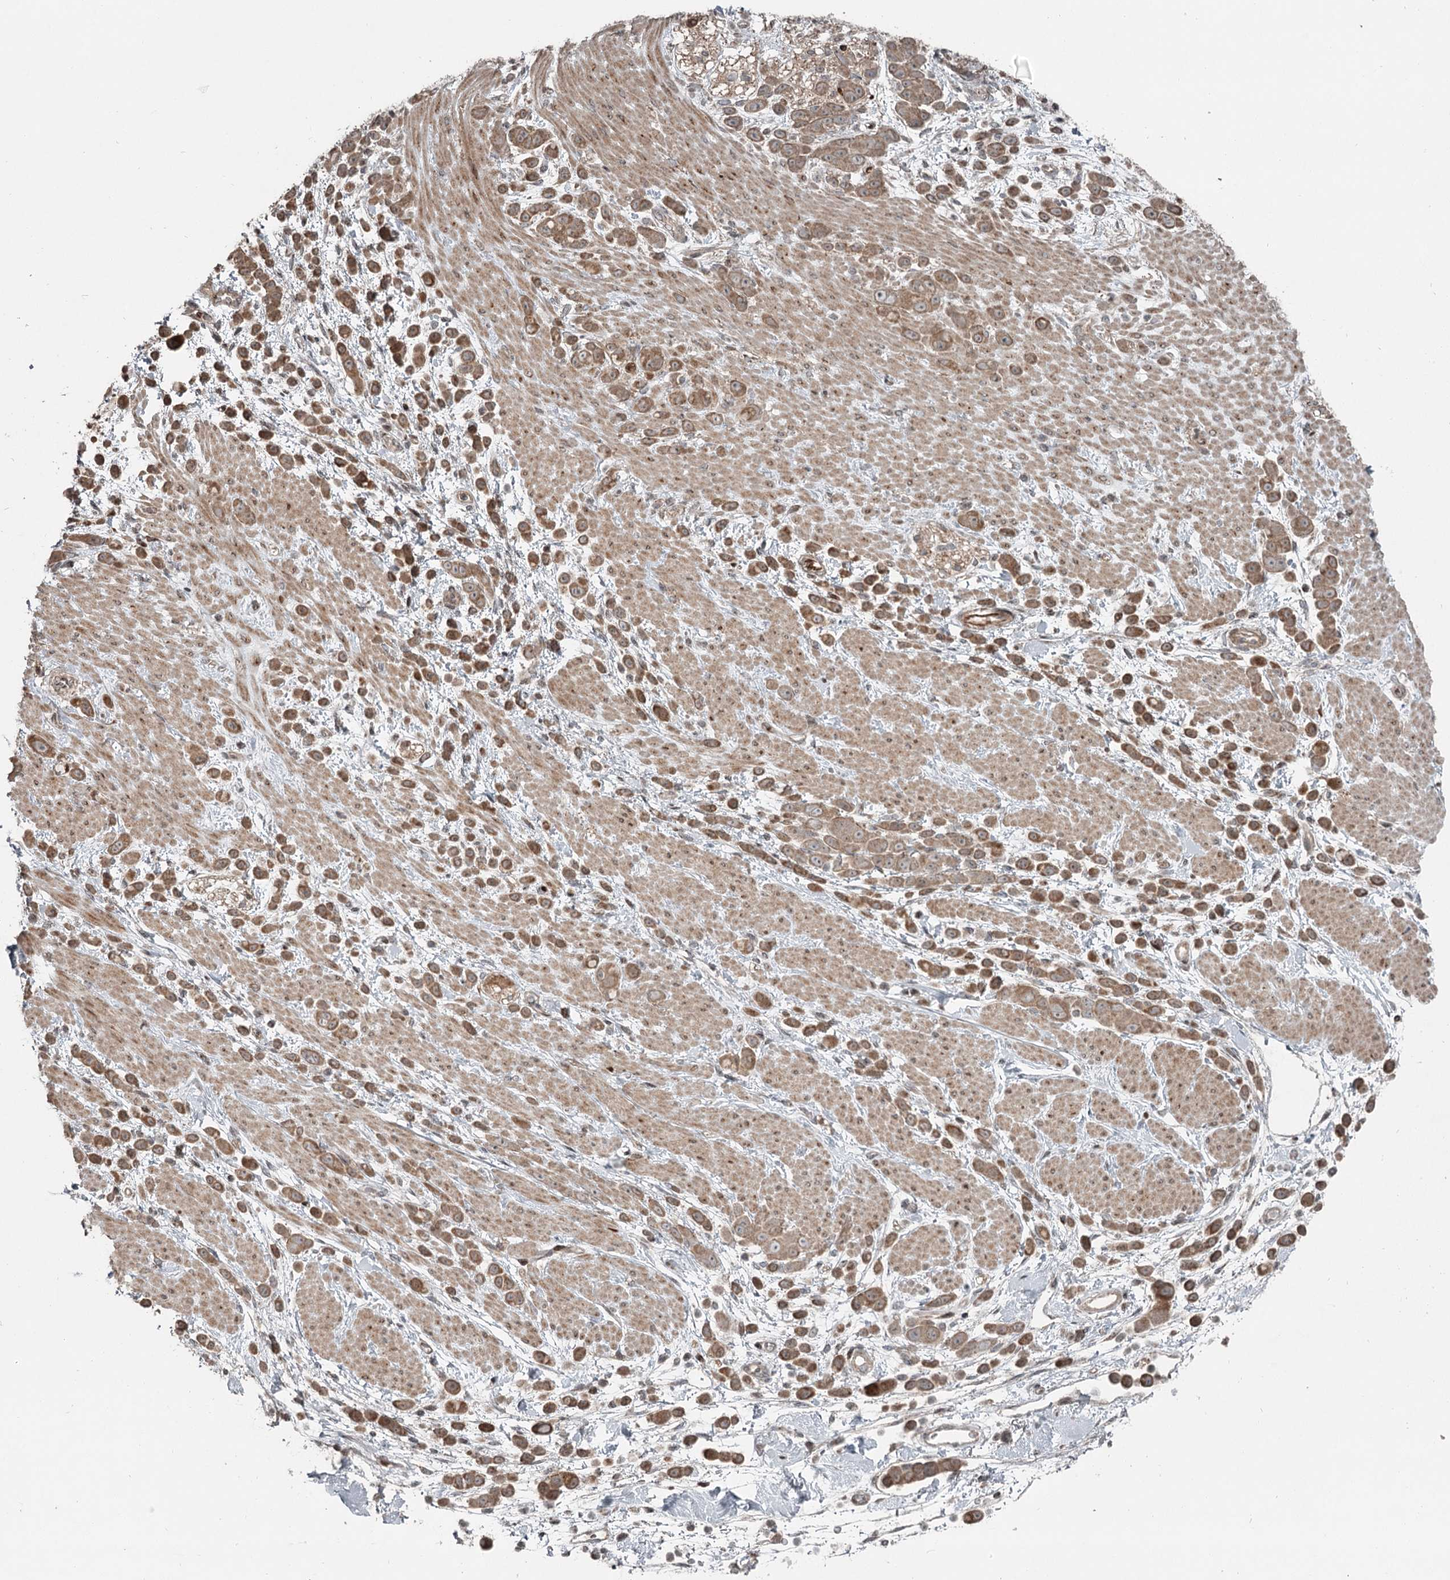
{"staining": {"intensity": "moderate", "quantity": ">75%", "location": "cytoplasmic/membranous"}, "tissue": "pancreatic cancer", "cell_type": "Tumor cells", "image_type": "cancer", "snomed": [{"axis": "morphology", "description": "Normal tissue, NOS"}, {"axis": "morphology", "description": "Adenocarcinoma, NOS"}, {"axis": "topography", "description": "Pancreas"}], "caption": "A histopathology image of human pancreatic adenocarcinoma stained for a protein displays moderate cytoplasmic/membranous brown staining in tumor cells.", "gene": "RASSF8", "patient": {"sex": "female", "age": 64}}